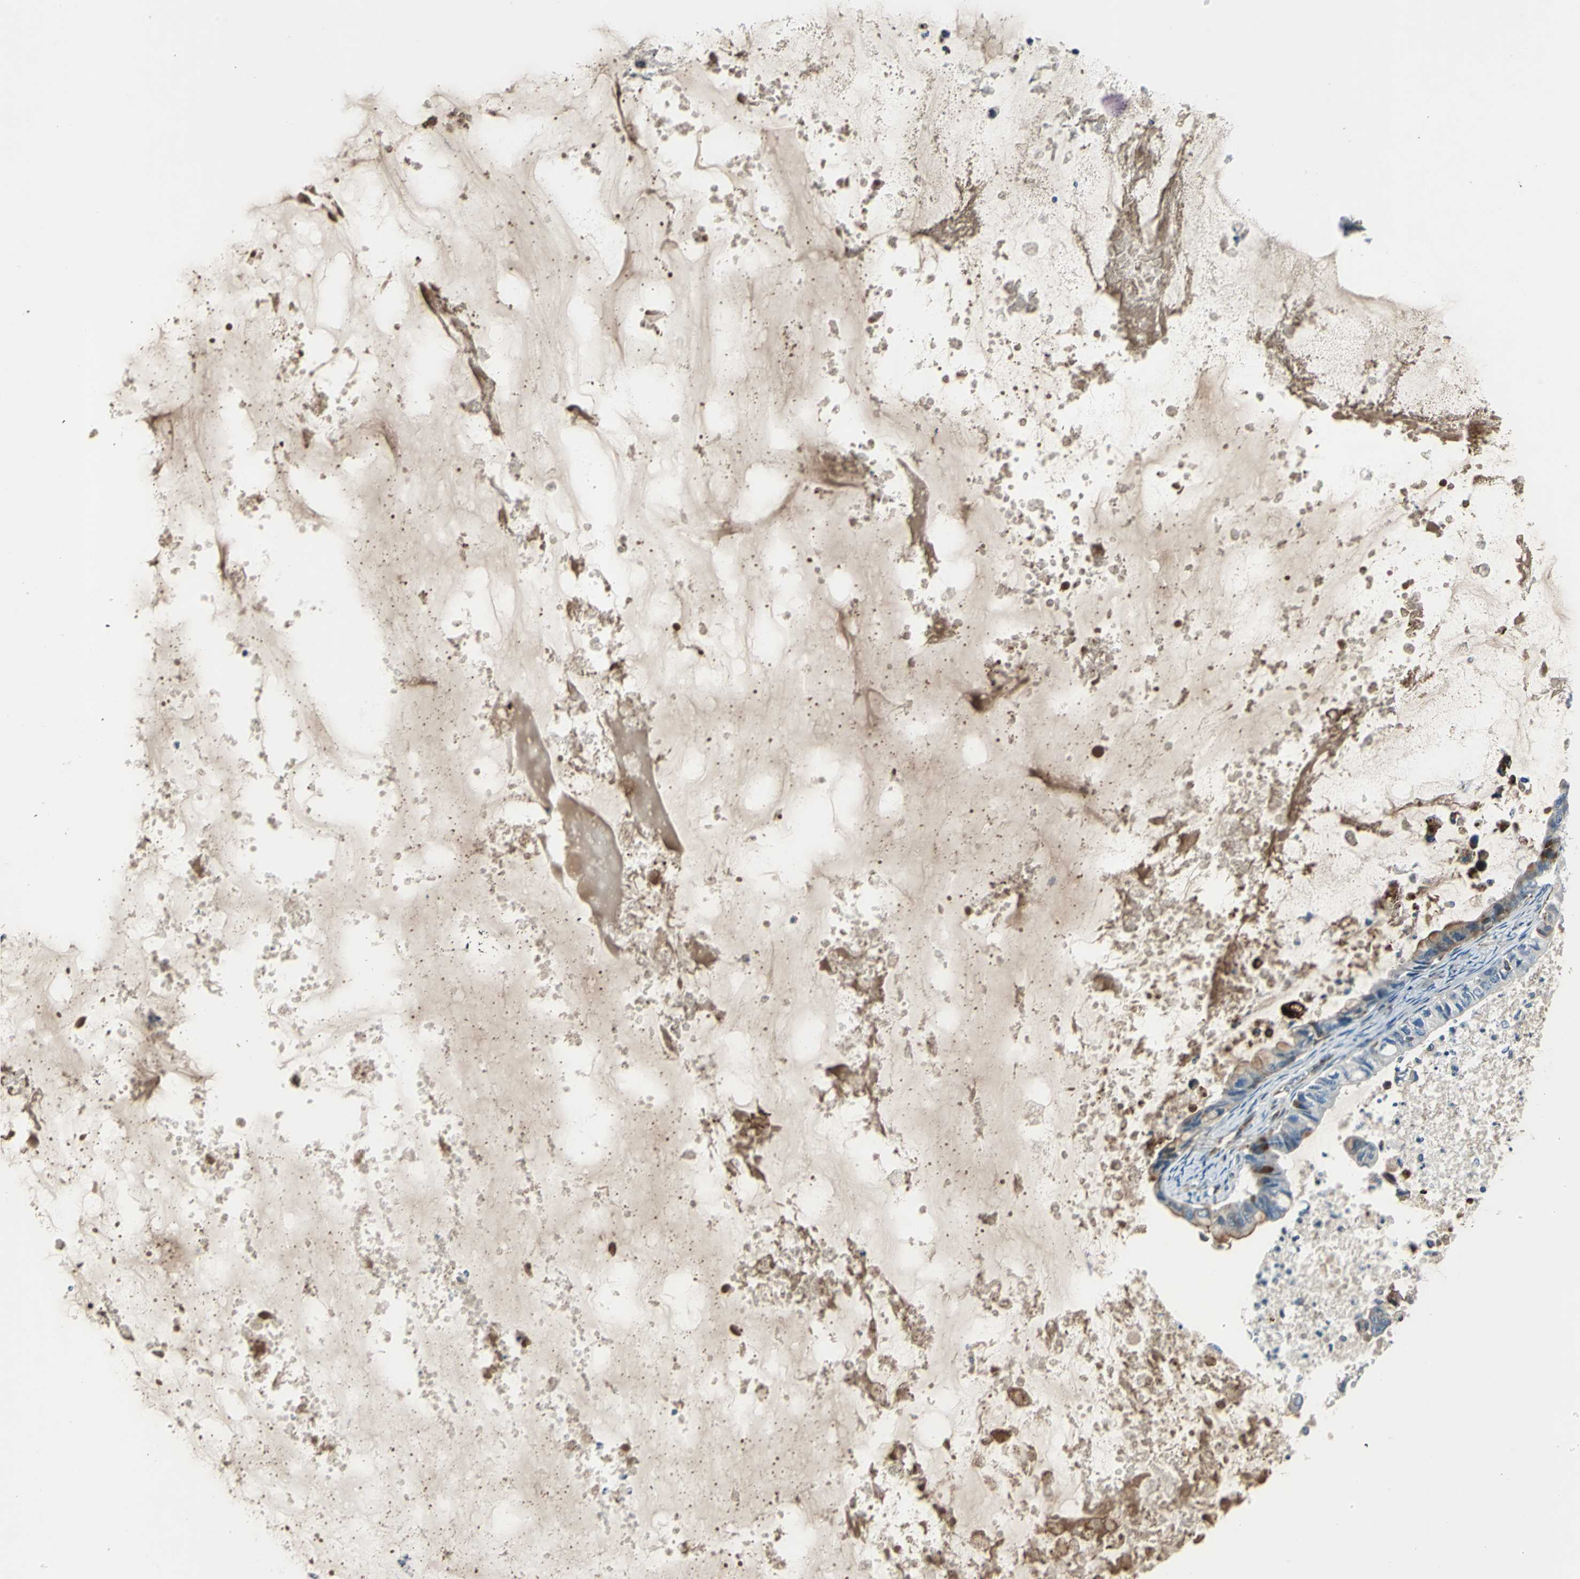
{"staining": {"intensity": "moderate", "quantity": "25%-75%", "location": "cytoplasmic/membranous"}, "tissue": "ovarian cancer", "cell_type": "Tumor cells", "image_type": "cancer", "snomed": [{"axis": "morphology", "description": "Cystadenocarcinoma, mucinous, NOS"}, {"axis": "topography", "description": "Ovary"}], "caption": "Protein staining of mucinous cystadenocarcinoma (ovarian) tissue demonstrates moderate cytoplasmic/membranous expression in approximately 25%-75% of tumor cells.", "gene": "HTATIP2", "patient": {"sex": "female", "age": 80}}